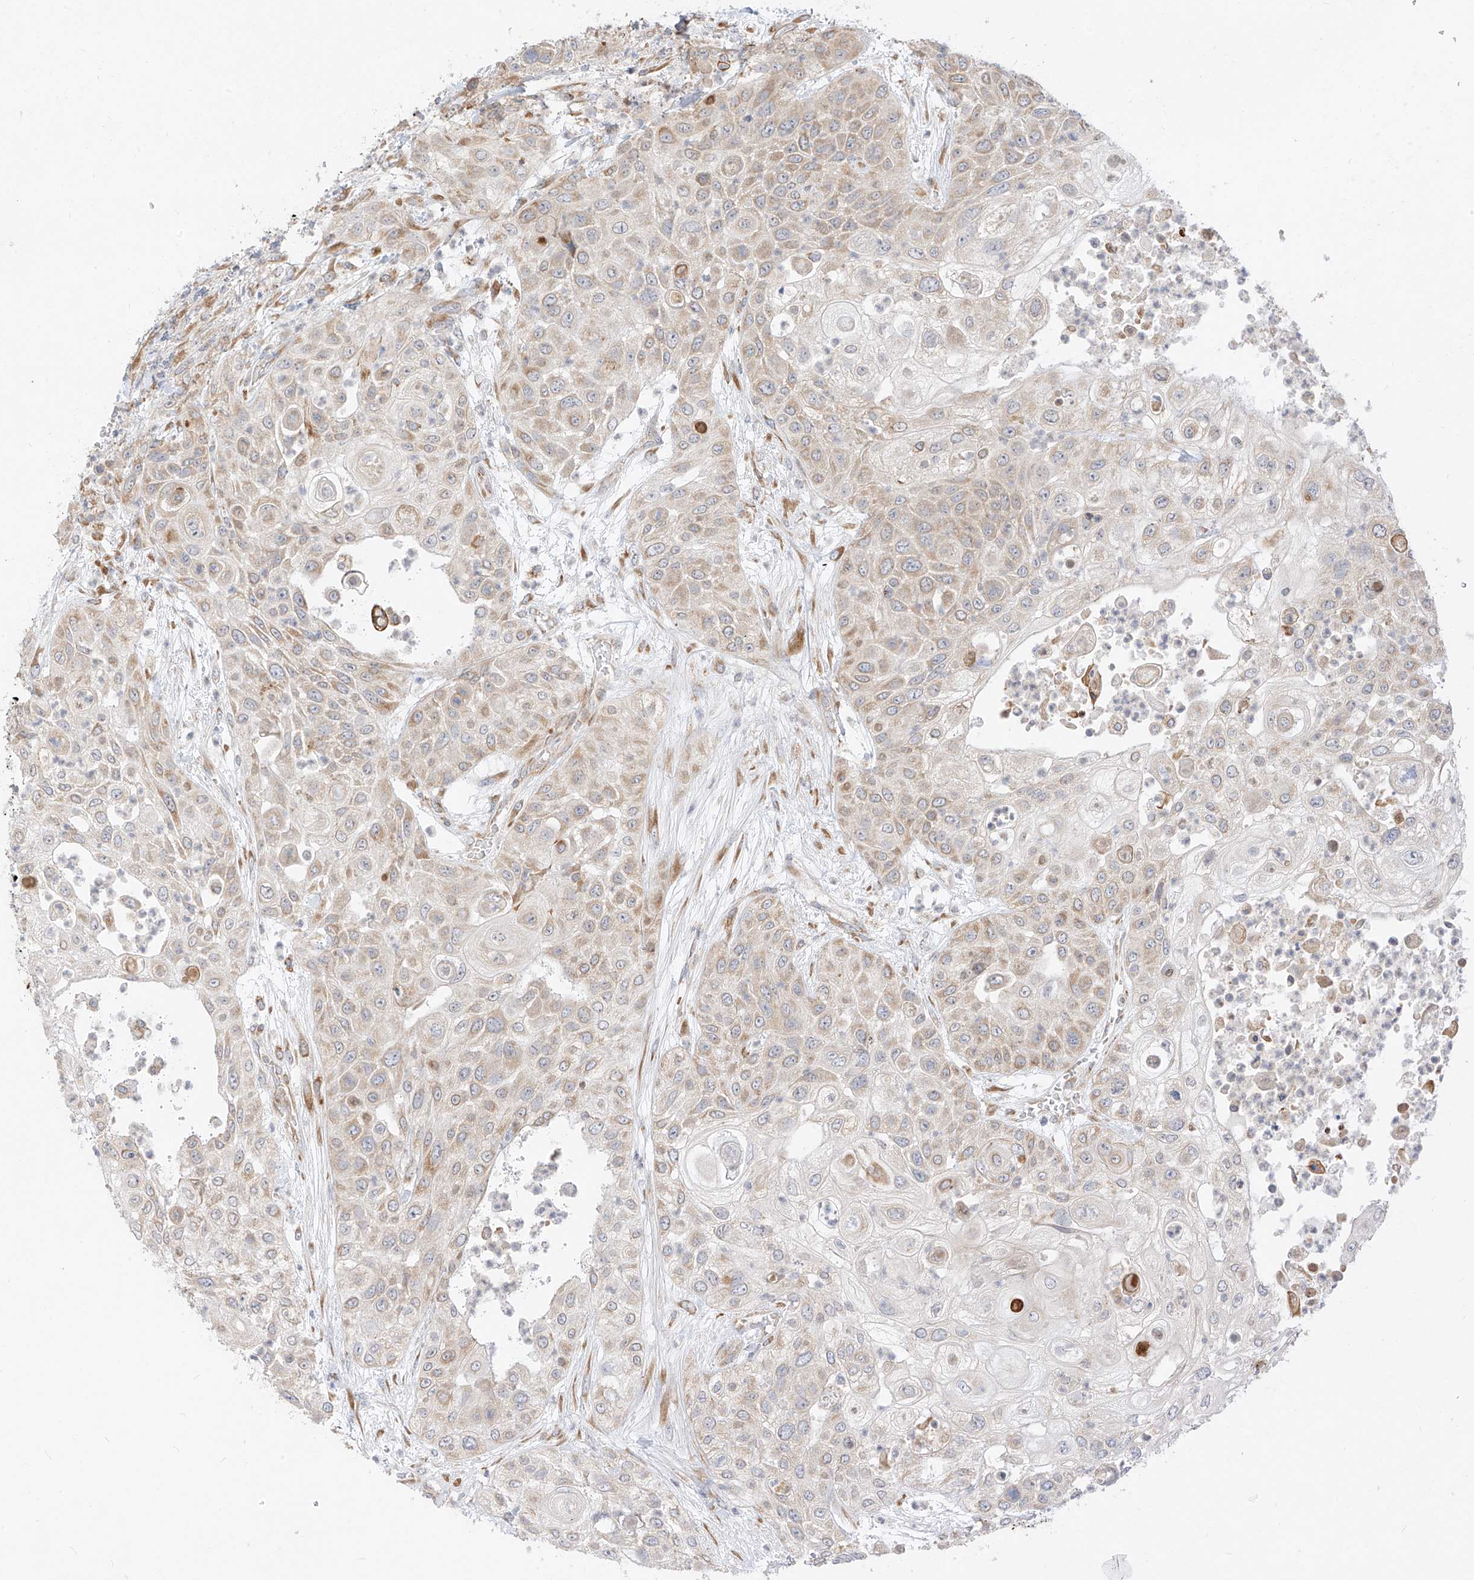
{"staining": {"intensity": "weak", "quantity": ">75%", "location": "cytoplasmic/membranous"}, "tissue": "urothelial cancer", "cell_type": "Tumor cells", "image_type": "cancer", "snomed": [{"axis": "morphology", "description": "Urothelial carcinoma, High grade"}, {"axis": "topography", "description": "Urinary bladder"}], "caption": "High-magnification brightfield microscopy of urothelial carcinoma (high-grade) stained with DAB (brown) and counterstained with hematoxylin (blue). tumor cells exhibit weak cytoplasmic/membranous positivity is identified in approximately>75% of cells. (Brightfield microscopy of DAB IHC at high magnification).", "gene": "STT3A", "patient": {"sex": "female", "age": 79}}